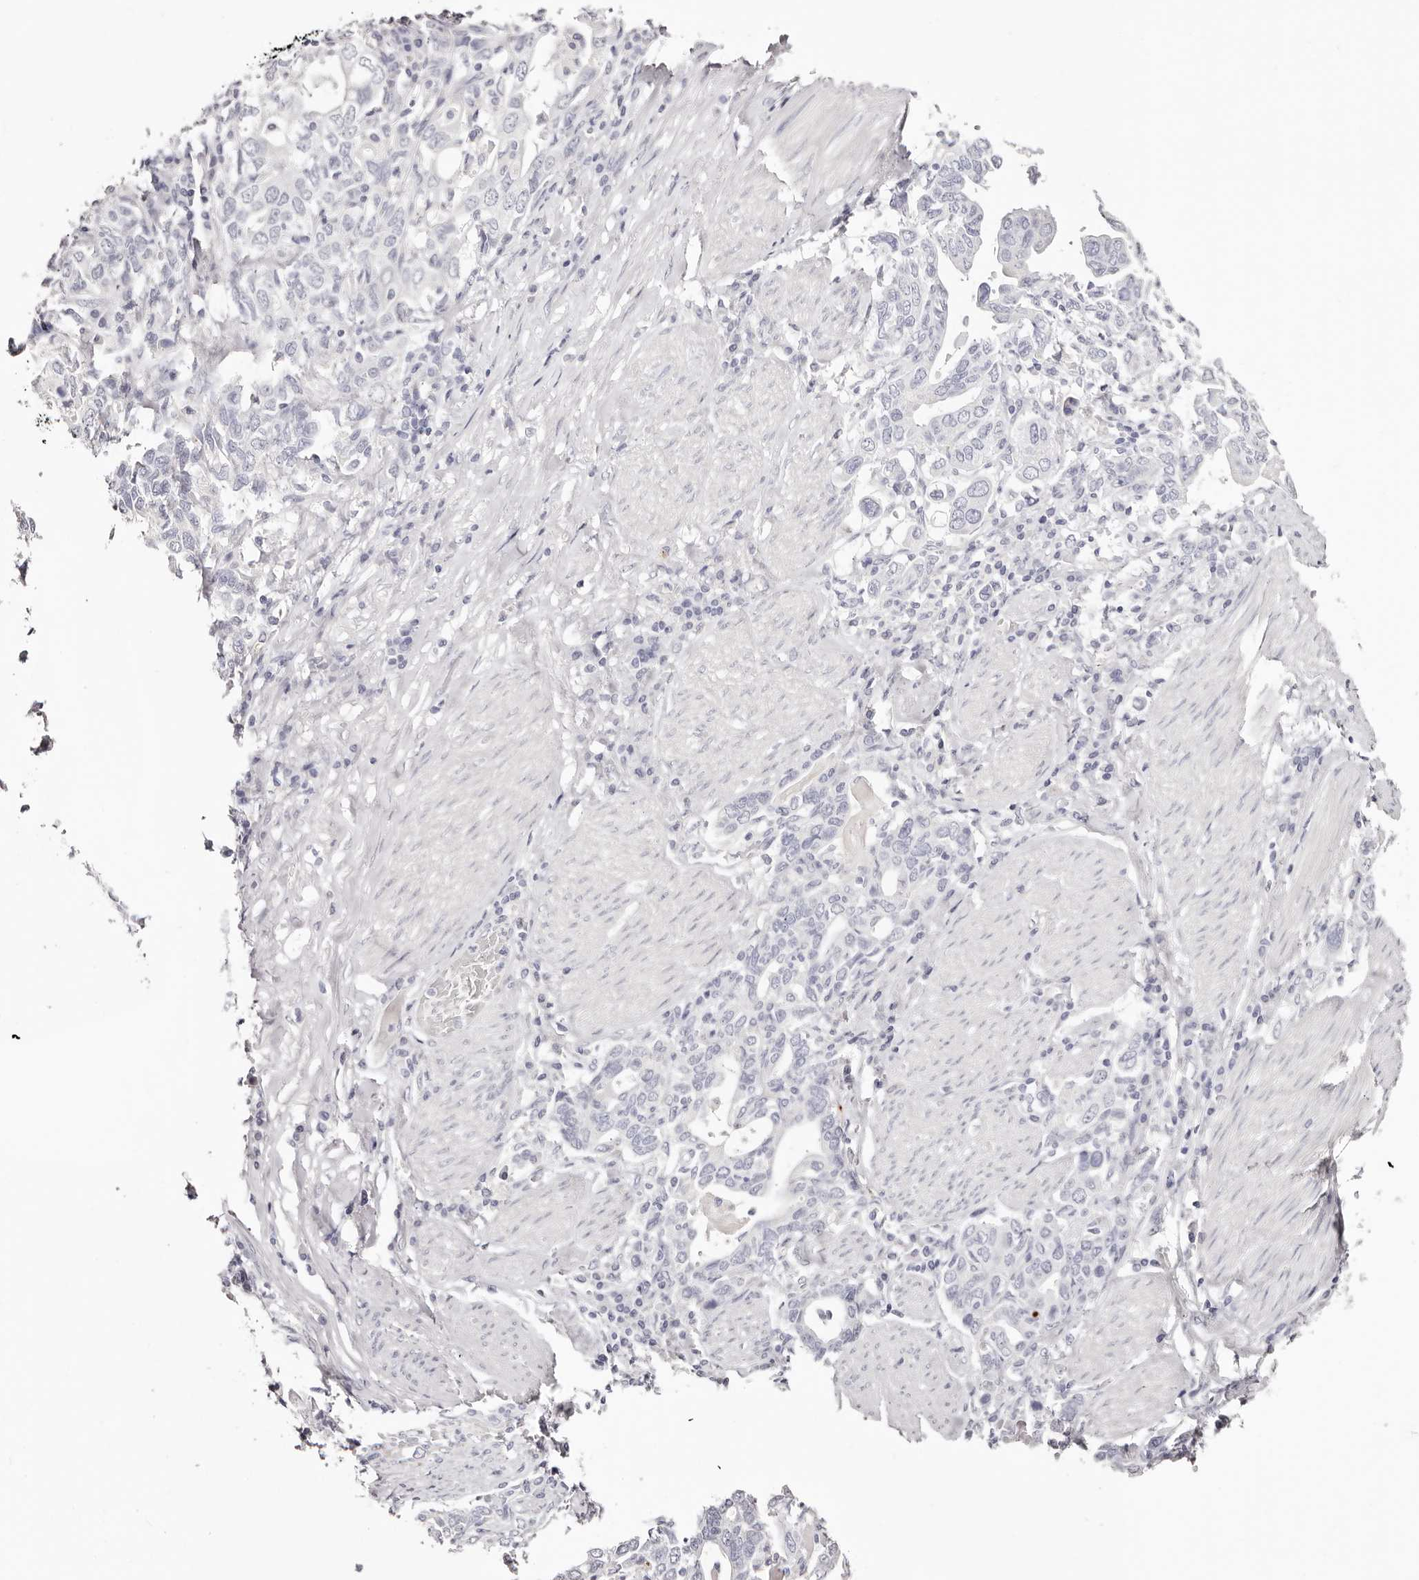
{"staining": {"intensity": "negative", "quantity": "none", "location": "none"}, "tissue": "stomach cancer", "cell_type": "Tumor cells", "image_type": "cancer", "snomed": [{"axis": "morphology", "description": "Adenocarcinoma, NOS"}, {"axis": "topography", "description": "Stomach, upper"}], "caption": "A histopathology image of stomach cancer stained for a protein shows no brown staining in tumor cells. (DAB (3,3'-diaminobenzidine) immunohistochemistry (IHC), high magnification).", "gene": "PF4", "patient": {"sex": "male", "age": 62}}